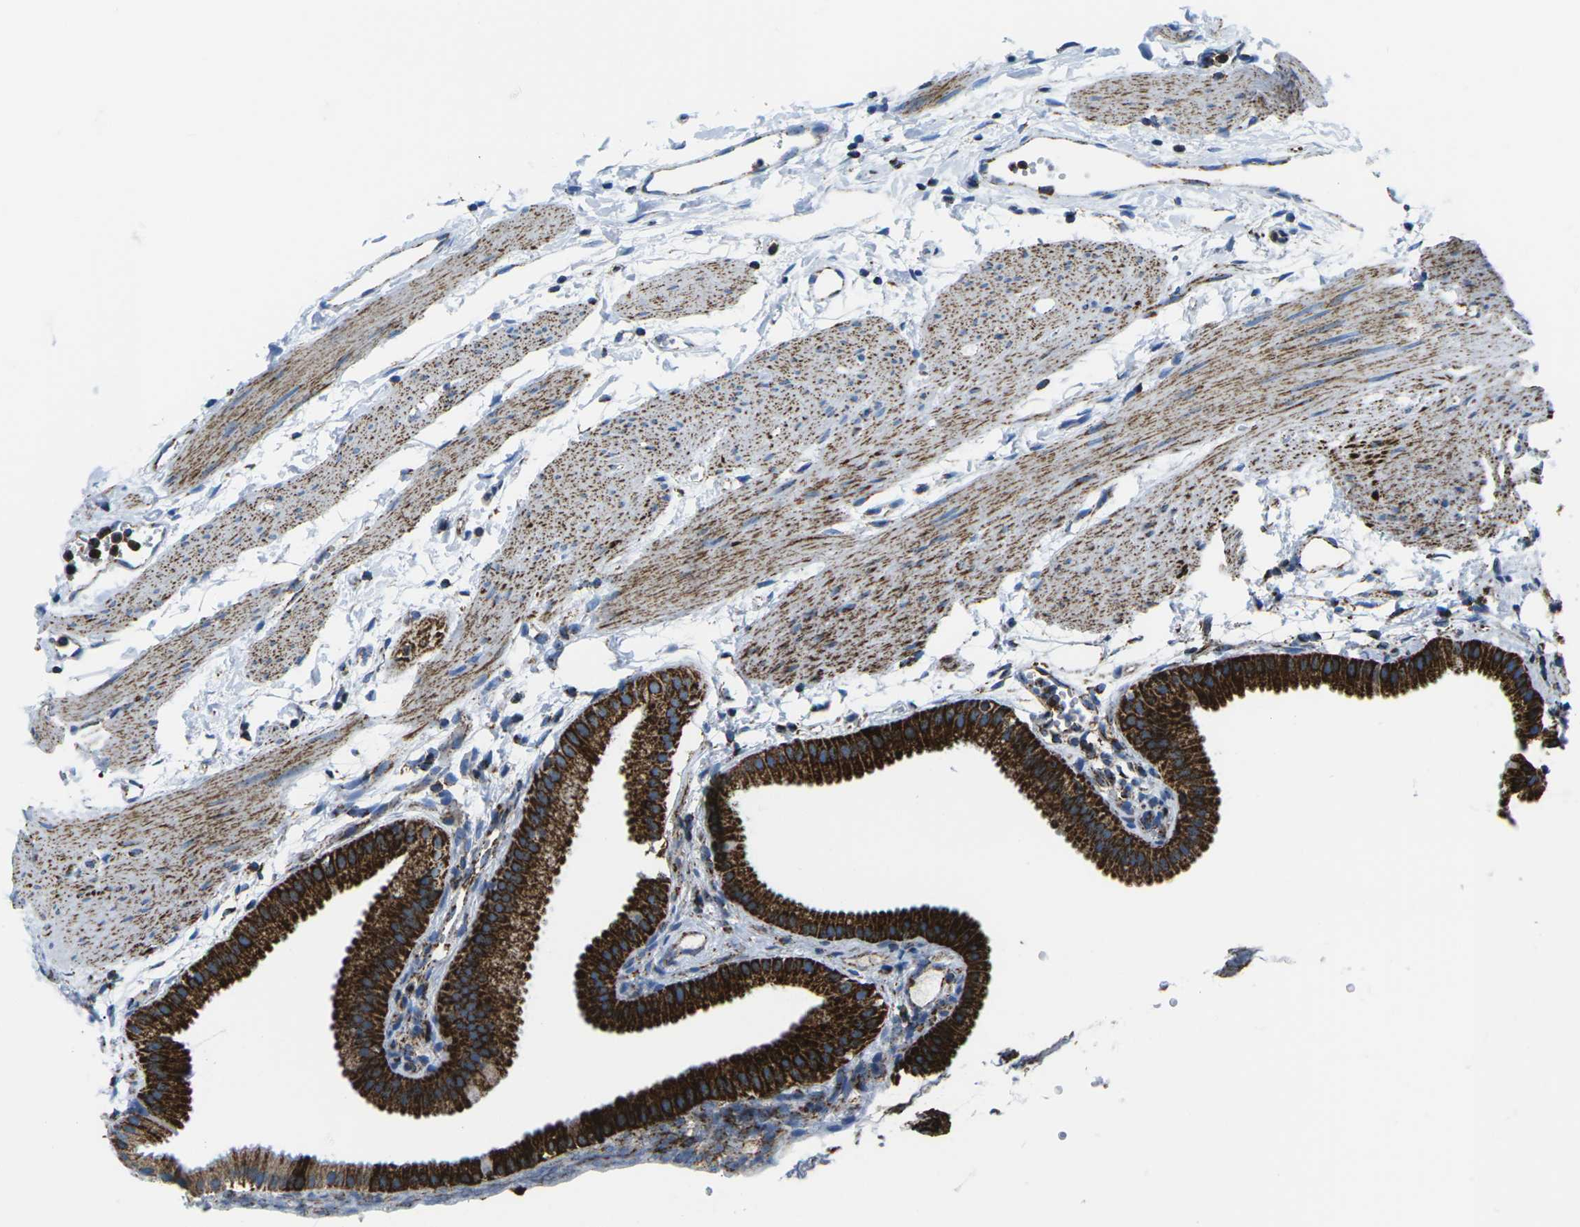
{"staining": {"intensity": "strong", "quantity": ">75%", "location": "cytoplasmic/membranous"}, "tissue": "gallbladder", "cell_type": "Glandular cells", "image_type": "normal", "snomed": [{"axis": "morphology", "description": "Normal tissue, NOS"}, {"axis": "topography", "description": "Gallbladder"}], "caption": "A photomicrograph of human gallbladder stained for a protein demonstrates strong cytoplasmic/membranous brown staining in glandular cells.", "gene": "COX6C", "patient": {"sex": "female", "age": 64}}